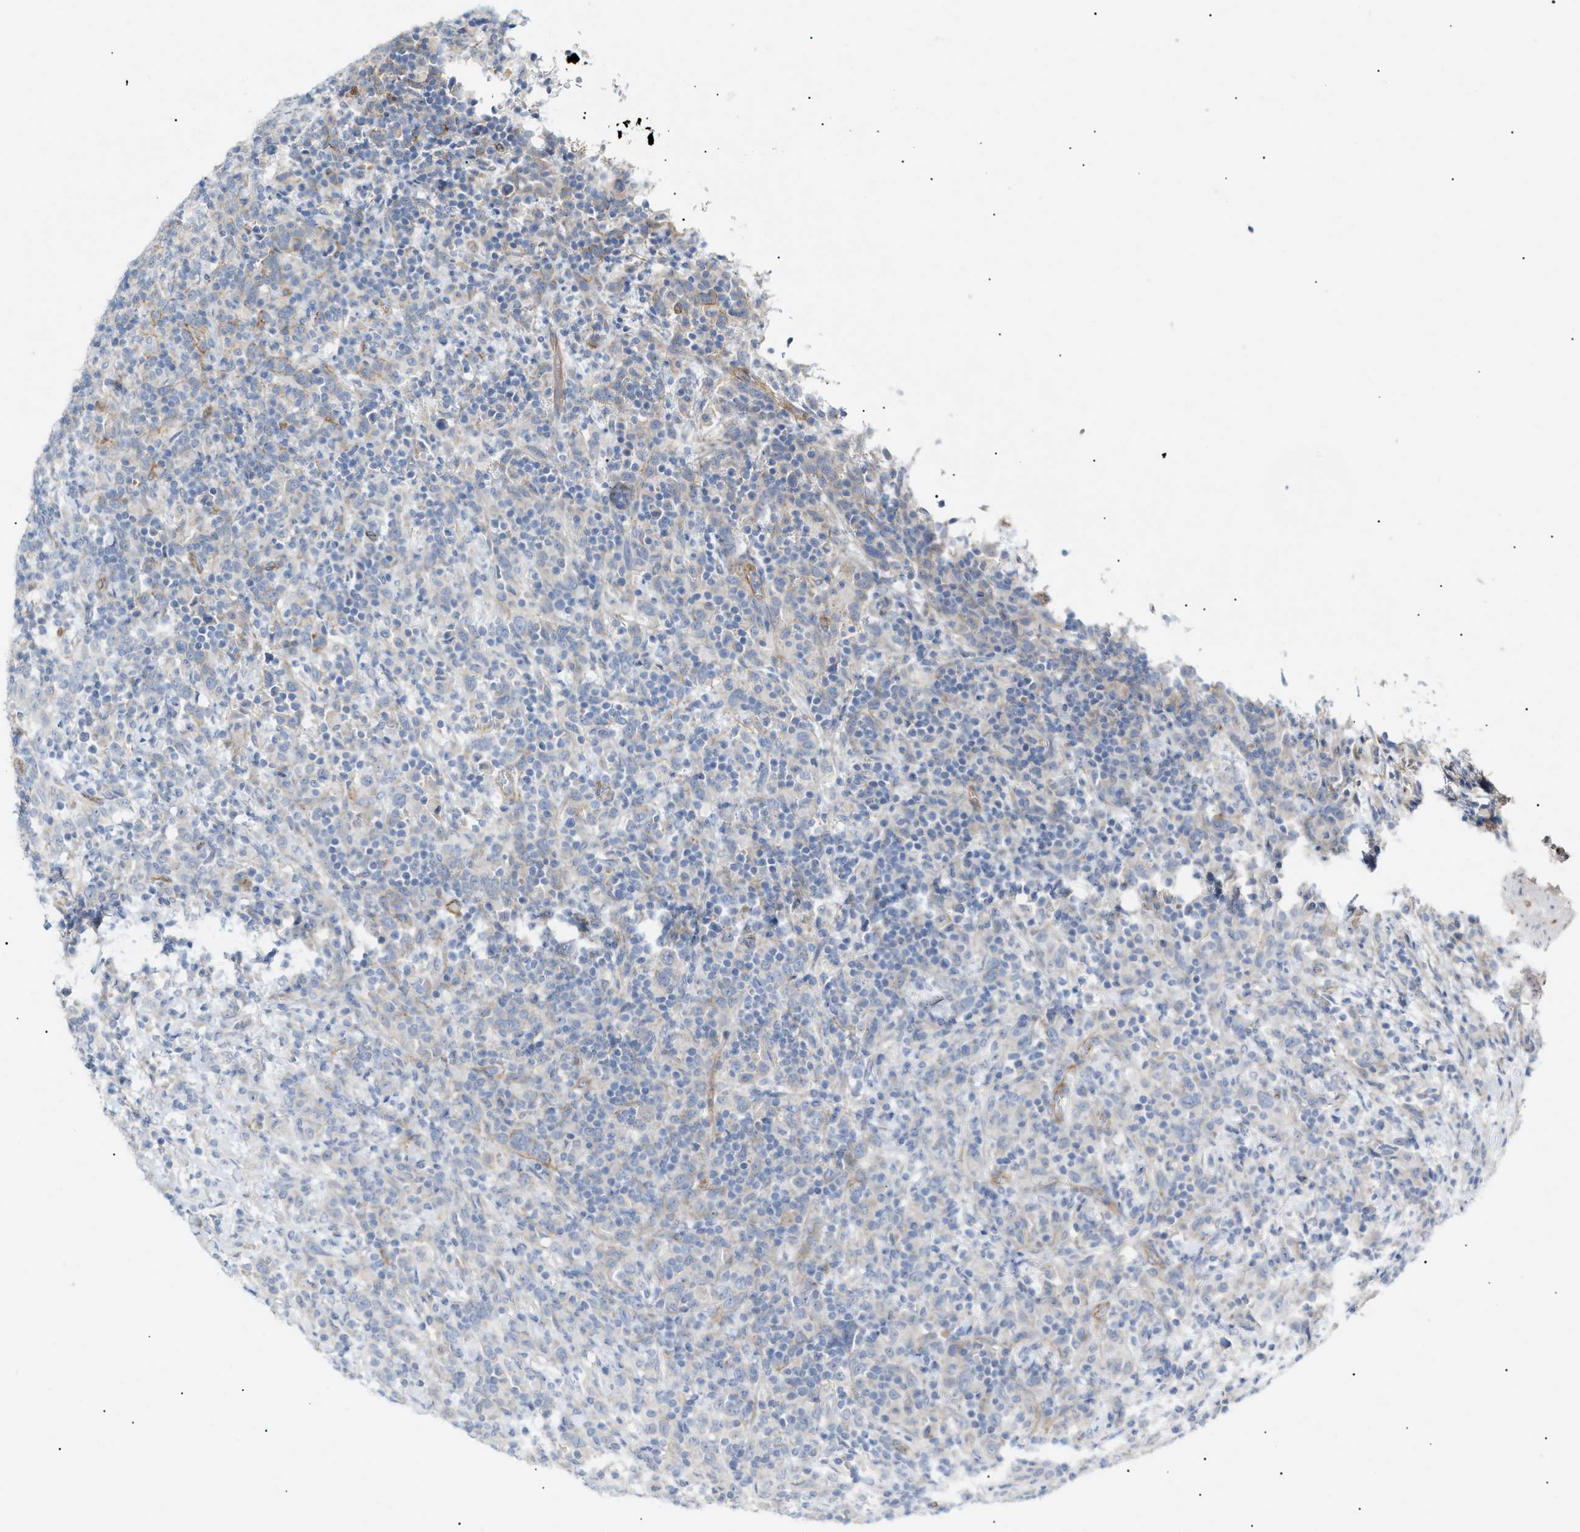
{"staining": {"intensity": "negative", "quantity": "none", "location": "none"}, "tissue": "urothelial cancer", "cell_type": "Tumor cells", "image_type": "cancer", "snomed": [{"axis": "morphology", "description": "Urothelial carcinoma, High grade"}, {"axis": "topography", "description": "Urinary bladder"}], "caption": "Immunohistochemistry (IHC) of urothelial cancer demonstrates no staining in tumor cells.", "gene": "ZFHX2", "patient": {"sex": "male", "age": 61}}